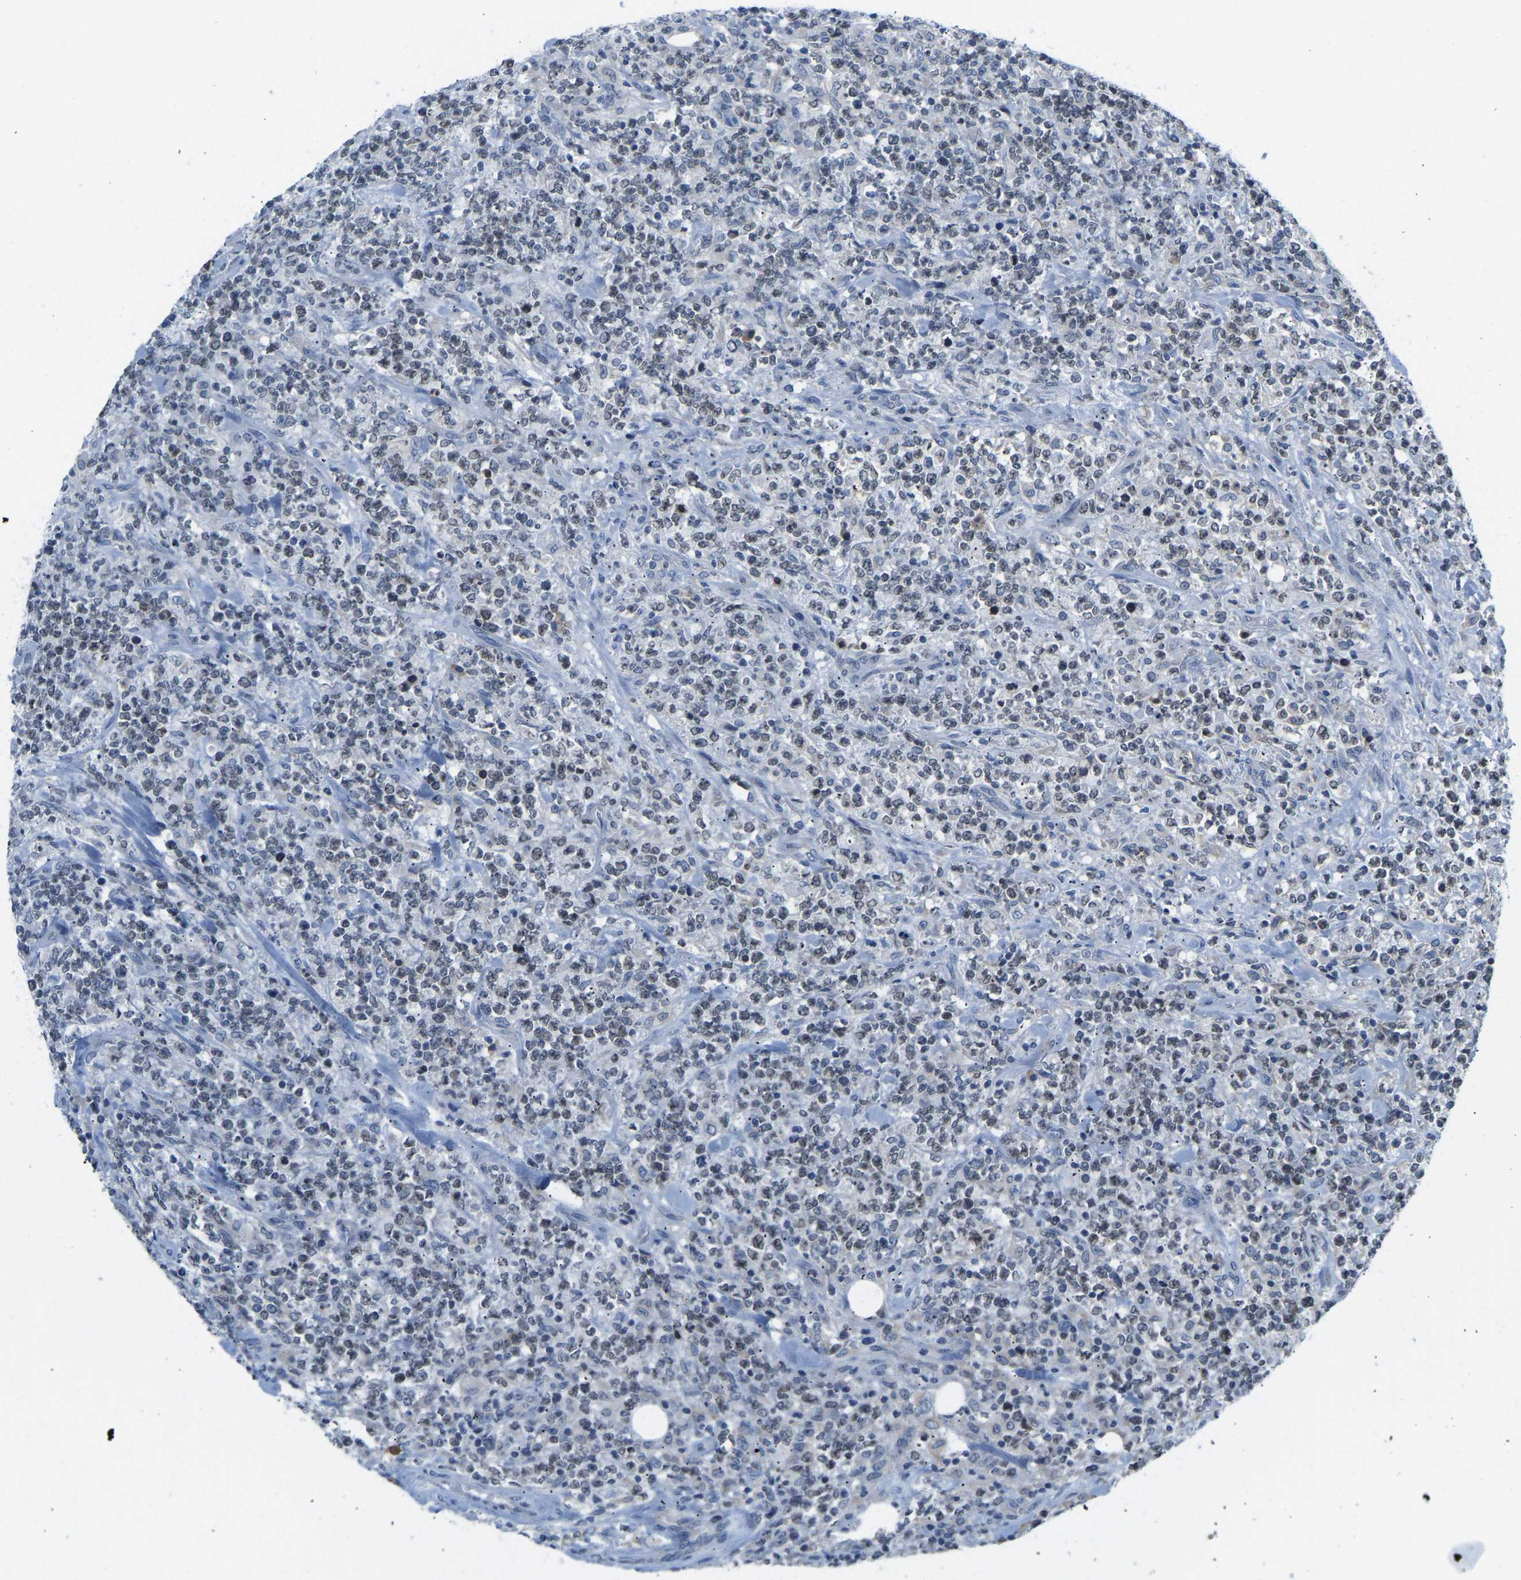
{"staining": {"intensity": "weak", "quantity": ">75%", "location": "nuclear"}, "tissue": "lymphoma", "cell_type": "Tumor cells", "image_type": "cancer", "snomed": [{"axis": "morphology", "description": "Malignant lymphoma, non-Hodgkin's type, High grade"}, {"axis": "topography", "description": "Soft tissue"}], "caption": "A brown stain shows weak nuclear expression of a protein in malignant lymphoma, non-Hodgkin's type (high-grade) tumor cells.", "gene": "VRK1", "patient": {"sex": "male", "age": 18}}